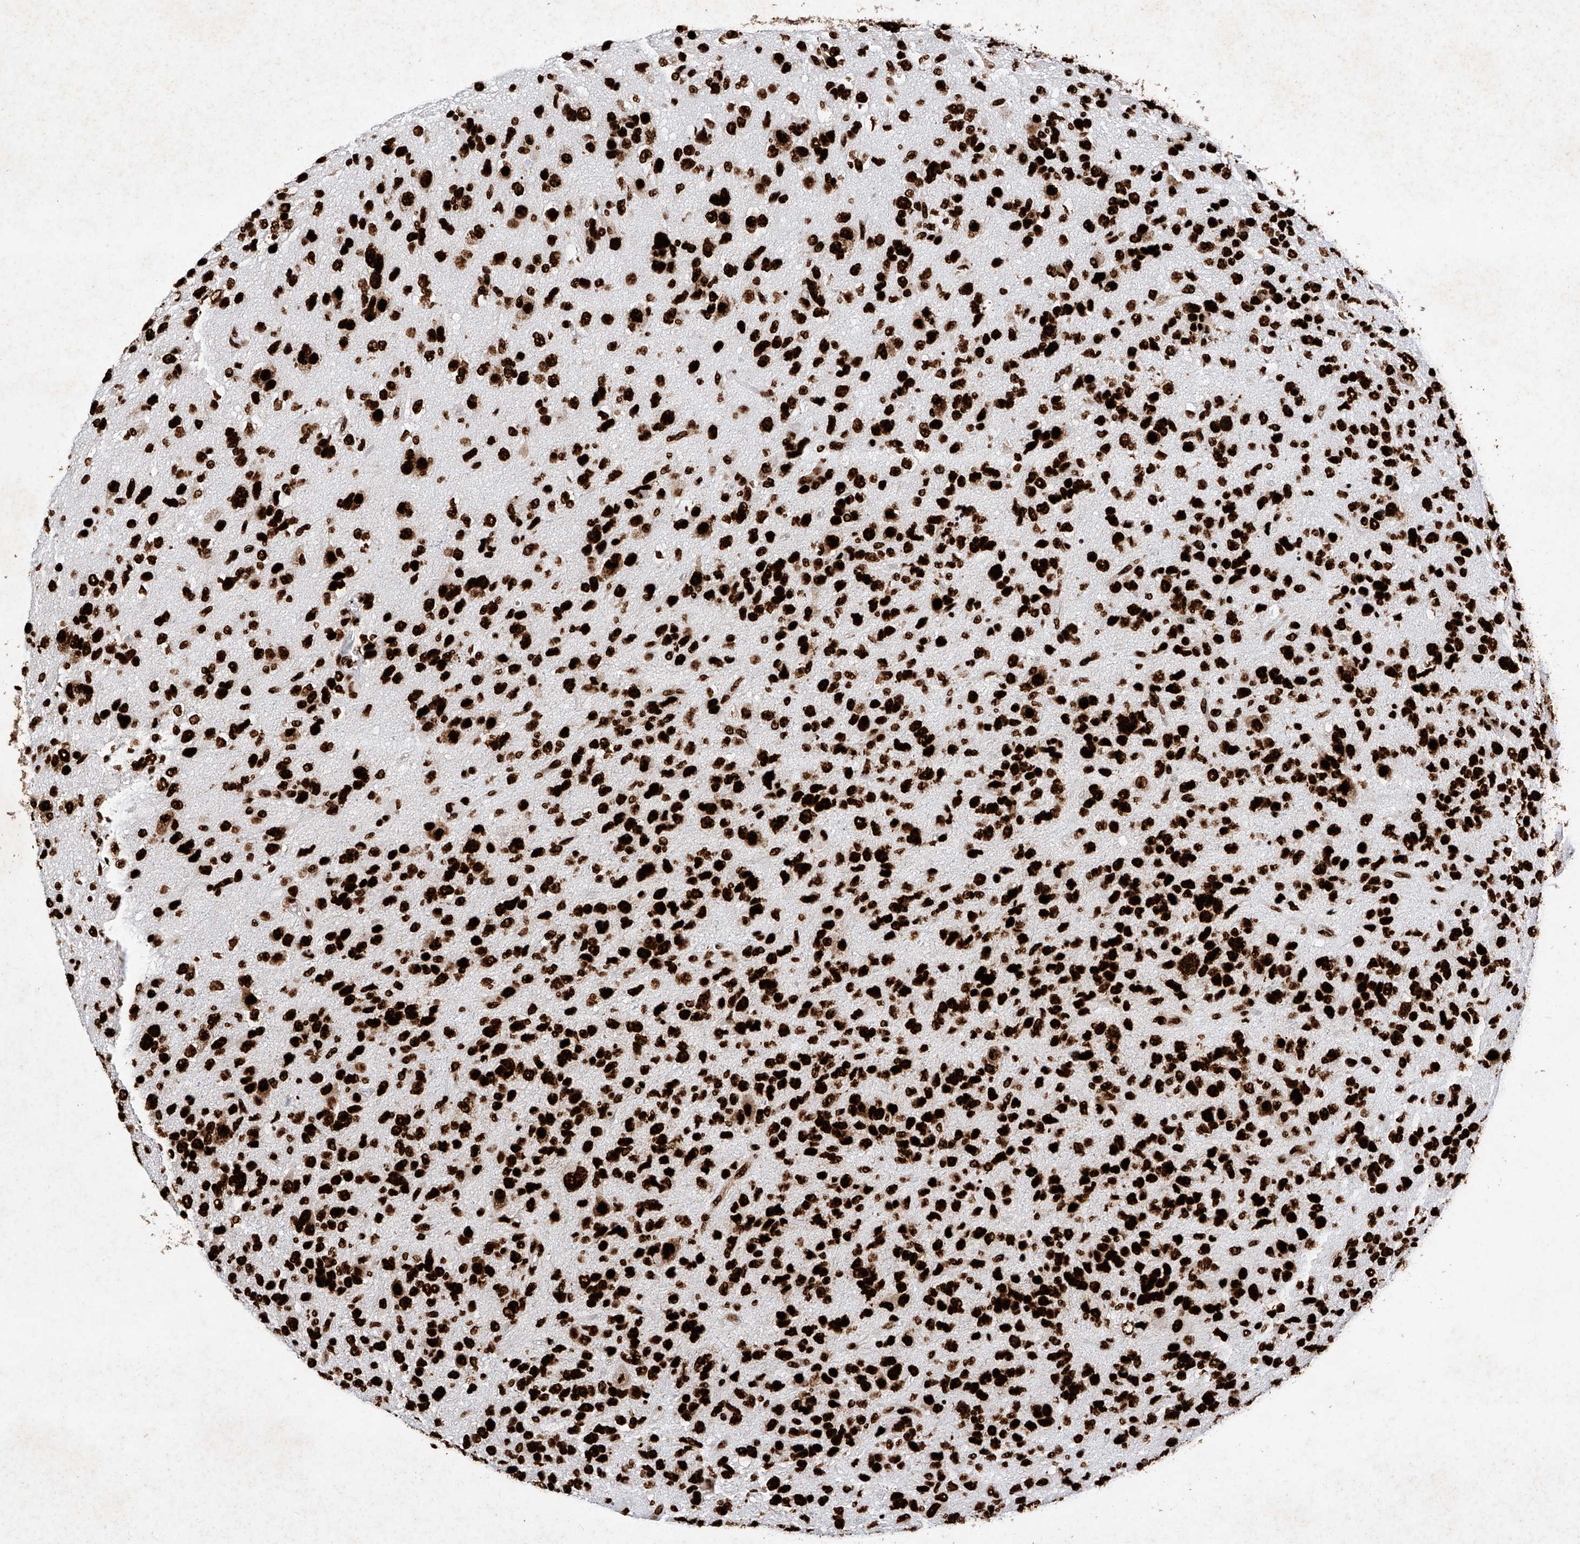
{"staining": {"intensity": "strong", "quantity": ">75%", "location": "nuclear"}, "tissue": "glioma", "cell_type": "Tumor cells", "image_type": "cancer", "snomed": [{"axis": "morphology", "description": "Glioma, malignant, High grade"}, {"axis": "topography", "description": "Brain"}], "caption": "This histopathology image demonstrates IHC staining of human malignant glioma (high-grade), with high strong nuclear staining in approximately >75% of tumor cells.", "gene": "SRSF6", "patient": {"sex": "female", "age": 58}}